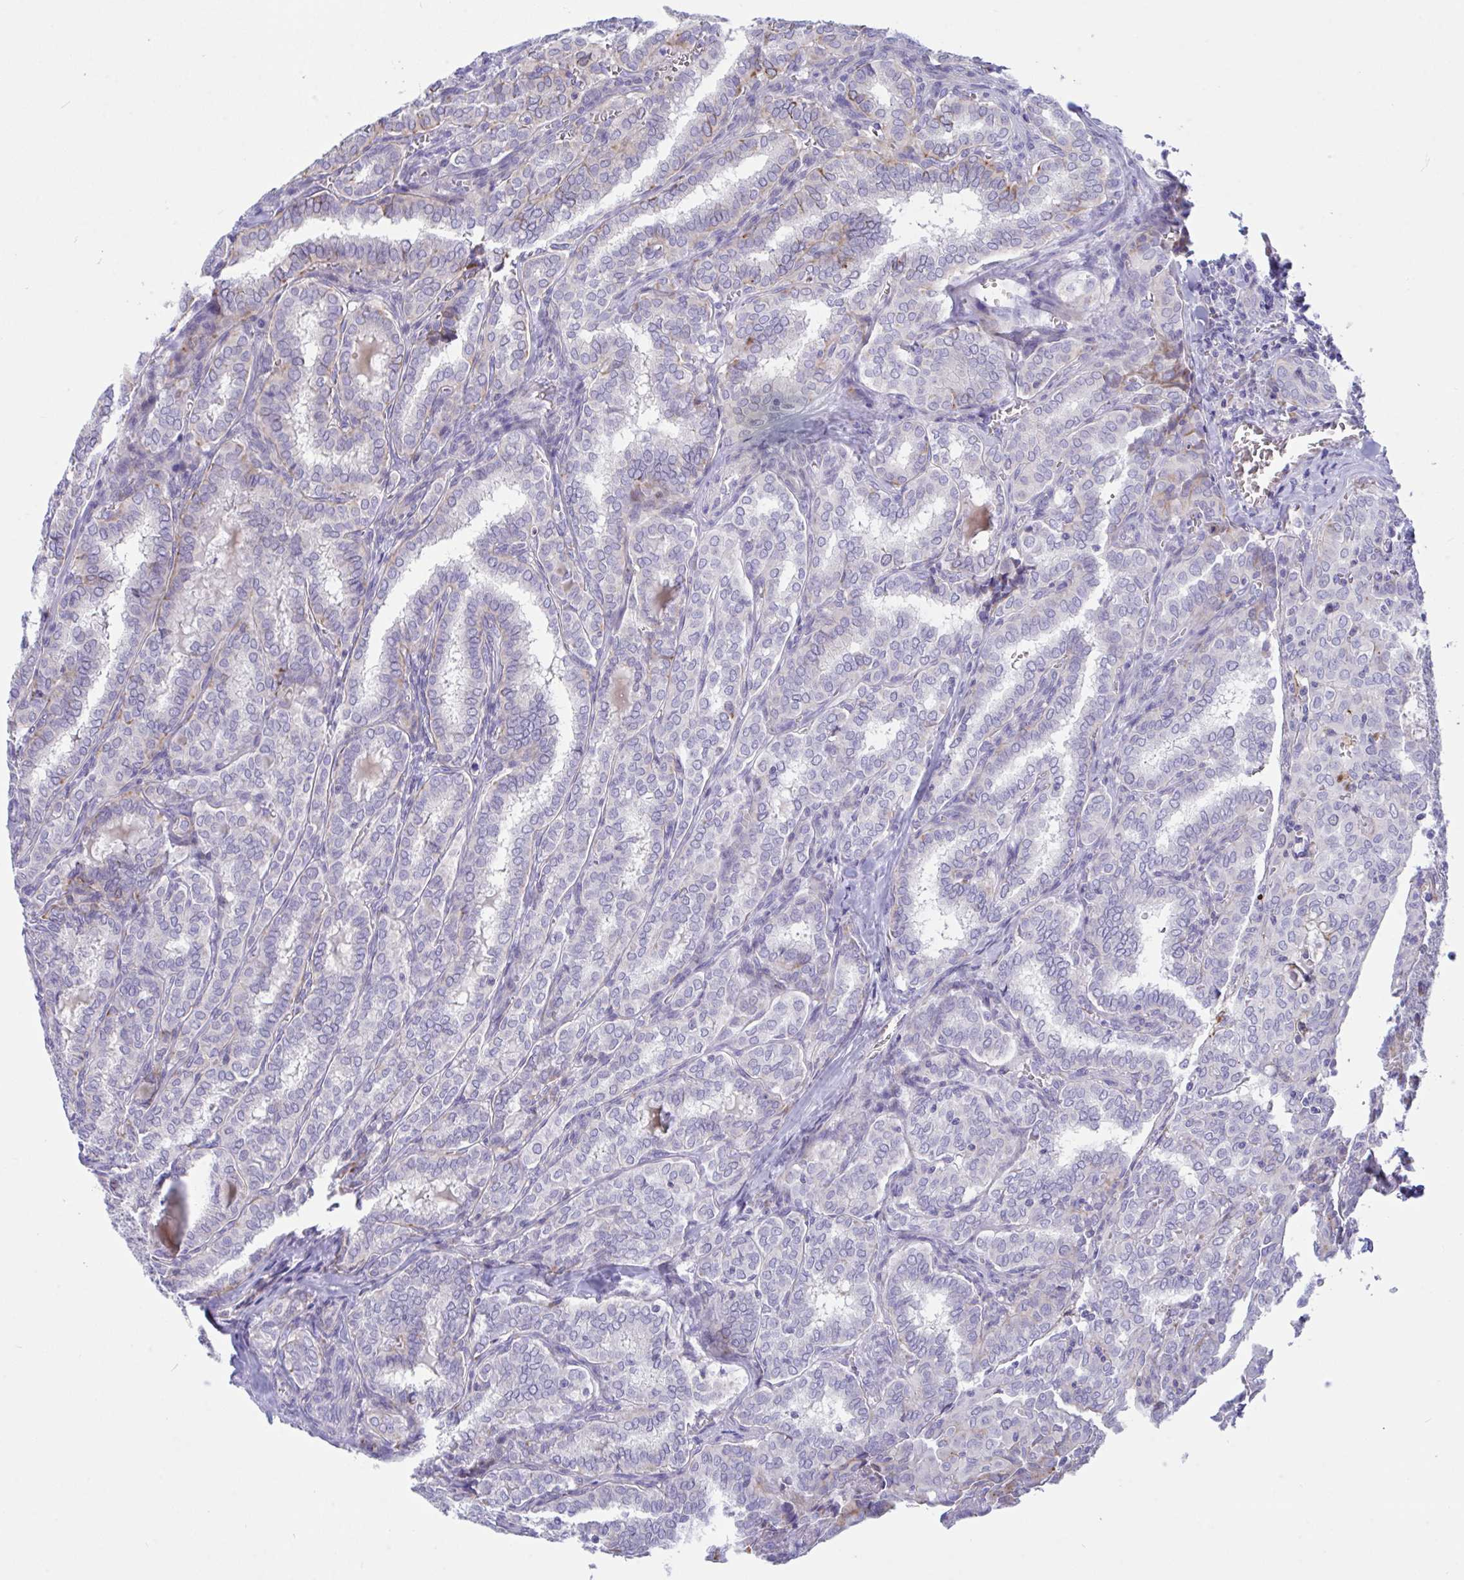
{"staining": {"intensity": "negative", "quantity": "none", "location": "none"}, "tissue": "thyroid cancer", "cell_type": "Tumor cells", "image_type": "cancer", "snomed": [{"axis": "morphology", "description": "Papillary adenocarcinoma, NOS"}, {"axis": "topography", "description": "Thyroid gland"}], "caption": "There is no significant positivity in tumor cells of thyroid cancer.", "gene": "DTX3", "patient": {"sex": "female", "age": 30}}